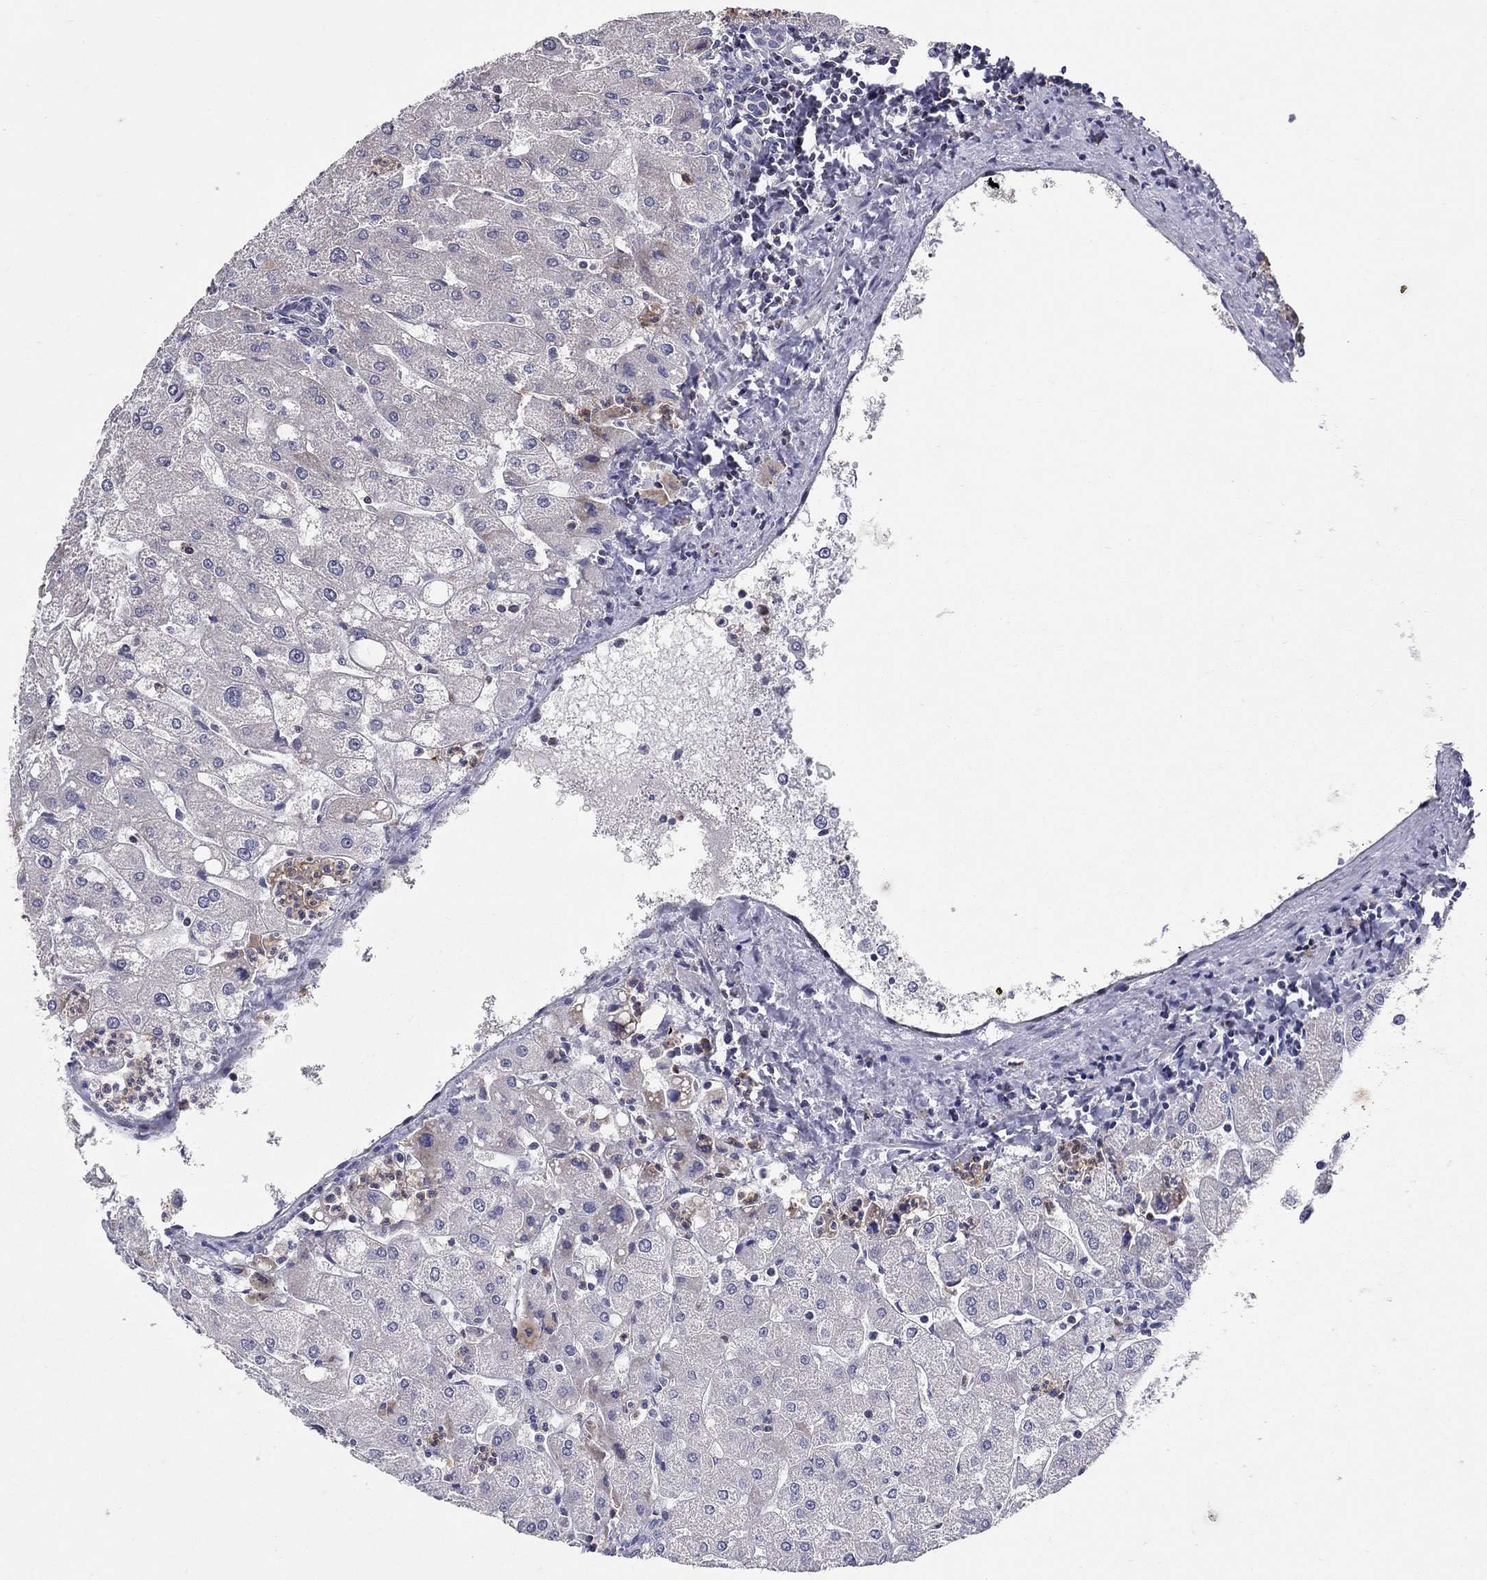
{"staining": {"intensity": "negative", "quantity": "none", "location": "none"}, "tissue": "liver", "cell_type": "Cholangiocytes", "image_type": "normal", "snomed": [{"axis": "morphology", "description": "Normal tissue, NOS"}, {"axis": "topography", "description": "Liver"}], "caption": "A micrograph of human liver is negative for staining in cholangiocytes.", "gene": "HMX2", "patient": {"sex": "male", "age": 67}}